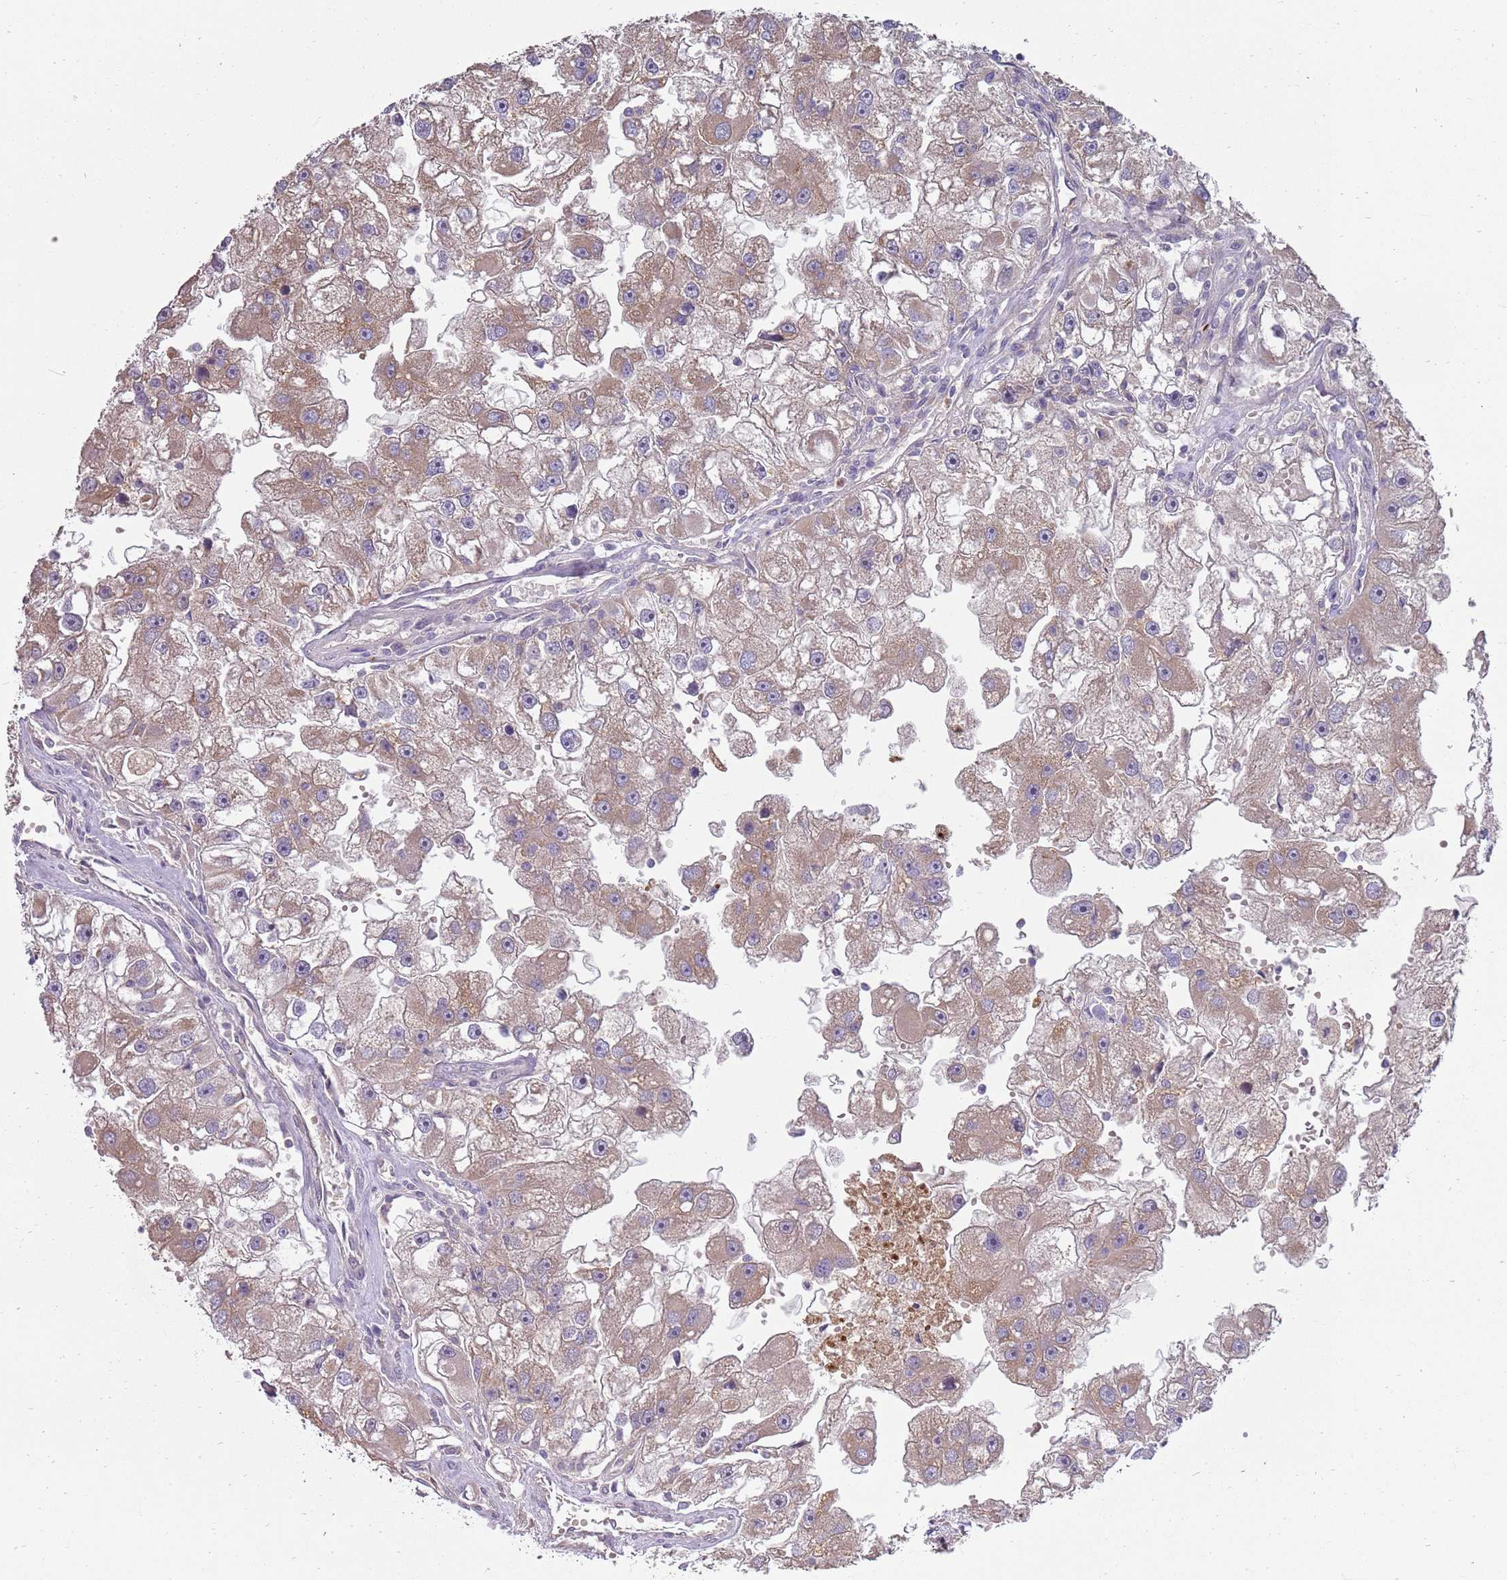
{"staining": {"intensity": "moderate", "quantity": ">75%", "location": "cytoplasmic/membranous"}, "tissue": "renal cancer", "cell_type": "Tumor cells", "image_type": "cancer", "snomed": [{"axis": "morphology", "description": "Adenocarcinoma, NOS"}, {"axis": "topography", "description": "Kidney"}], "caption": "Protein expression analysis of human adenocarcinoma (renal) reveals moderate cytoplasmic/membranous expression in about >75% of tumor cells. (DAB IHC with brightfield microscopy, high magnification).", "gene": "NBPF6", "patient": {"sex": "male", "age": 63}}